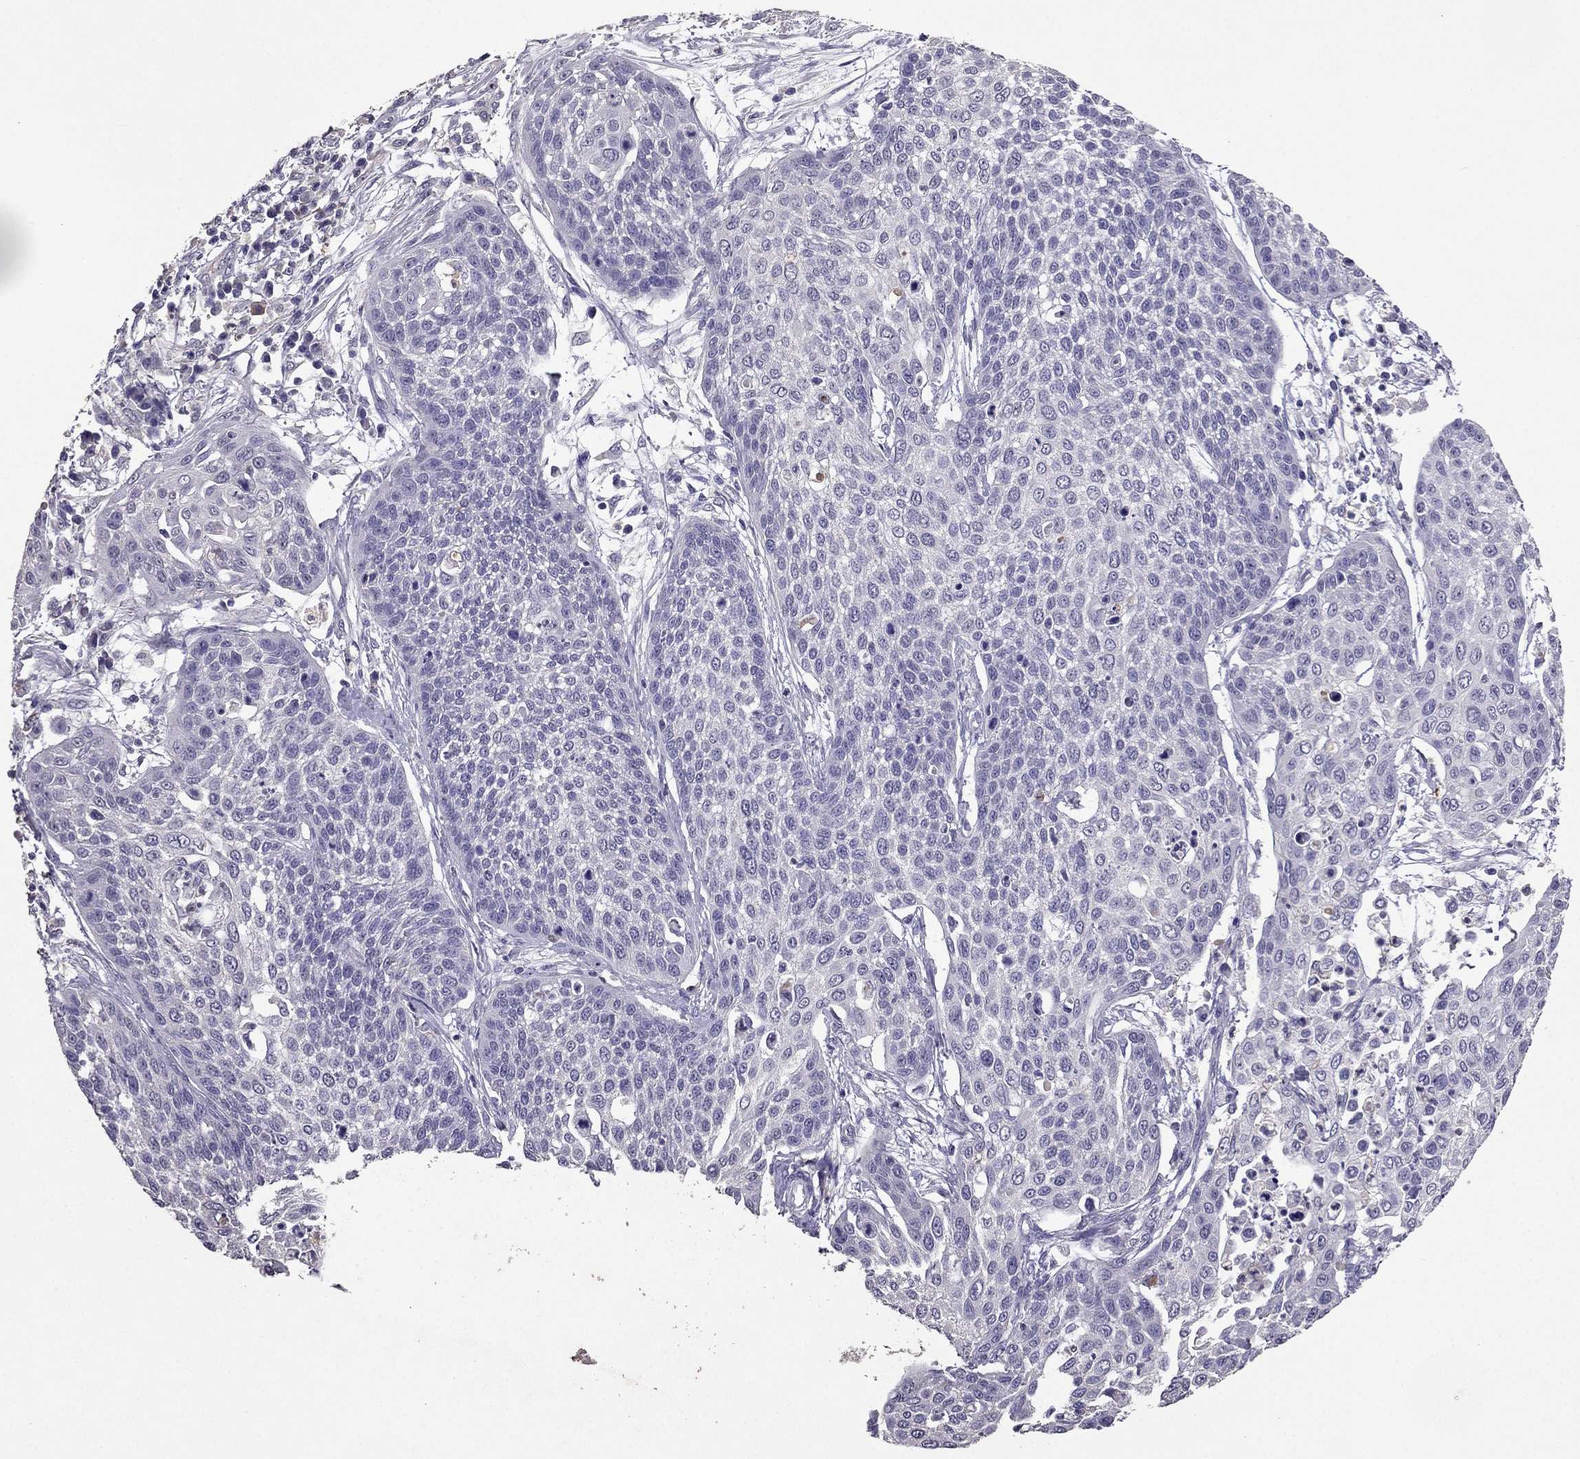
{"staining": {"intensity": "negative", "quantity": "none", "location": "none"}, "tissue": "cervical cancer", "cell_type": "Tumor cells", "image_type": "cancer", "snomed": [{"axis": "morphology", "description": "Squamous cell carcinoma, NOS"}, {"axis": "topography", "description": "Cervix"}], "caption": "Tumor cells are negative for brown protein staining in cervical squamous cell carcinoma.", "gene": "RFLNB", "patient": {"sex": "female", "age": 34}}